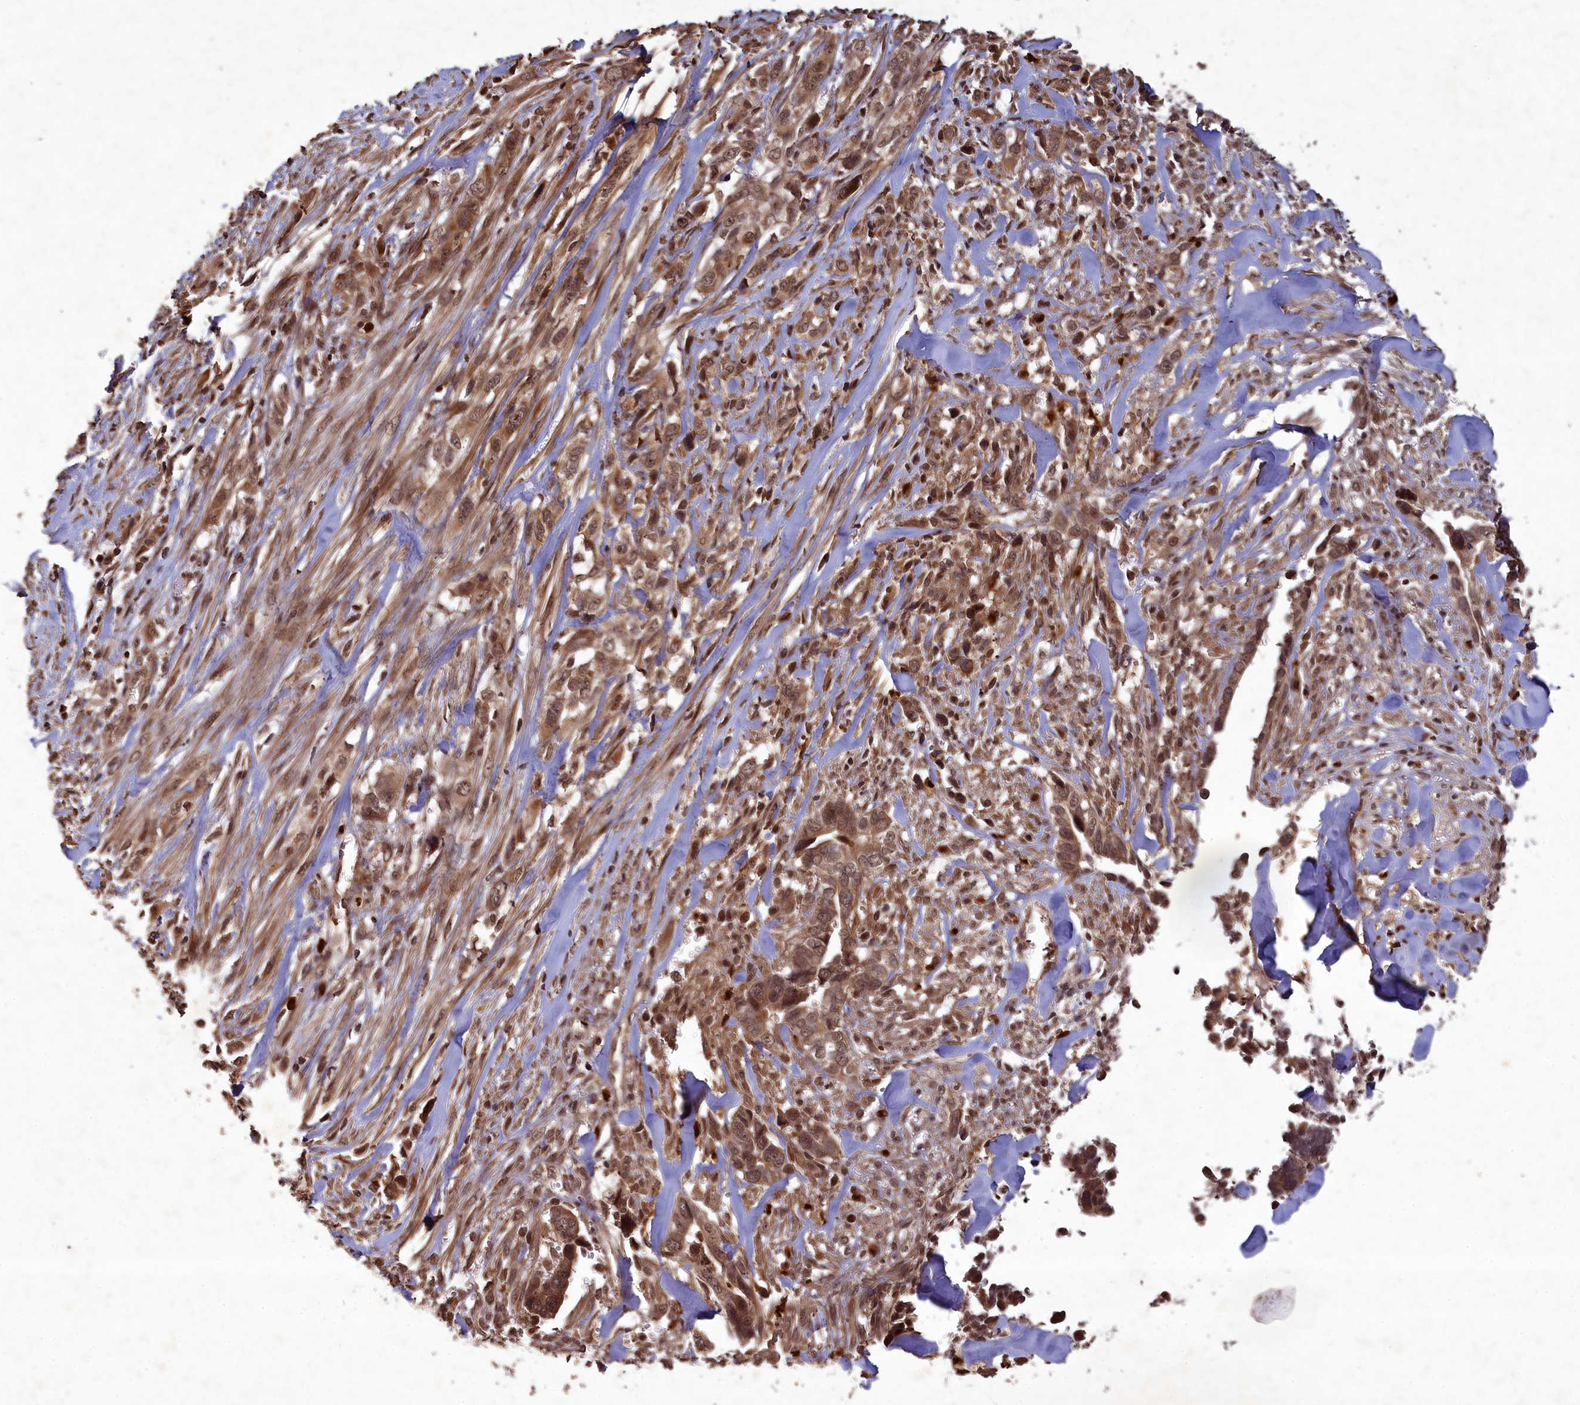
{"staining": {"intensity": "moderate", "quantity": ">75%", "location": "cytoplasmic/membranous,nuclear"}, "tissue": "liver cancer", "cell_type": "Tumor cells", "image_type": "cancer", "snomed": [{"axis": "morphology", "description": "Cholangiocarcinoma"}, {"axis": "topography", "description": "Liver"}], "caption": "IHC staining of liver cancer, which demonstrates medium levels of moderate cytoplasmic/membranous and nuclear positivity in approximately >75% of tumor cells indicating moderate cytoplasmic/membranous and nuclear protein expression. The staining was performed using DAB (brown) for protein detection and nuclei were counterstained in hematoxylin (blue).", "gene": "SRMS", "patient": {"sex": "female", "age": 79}}